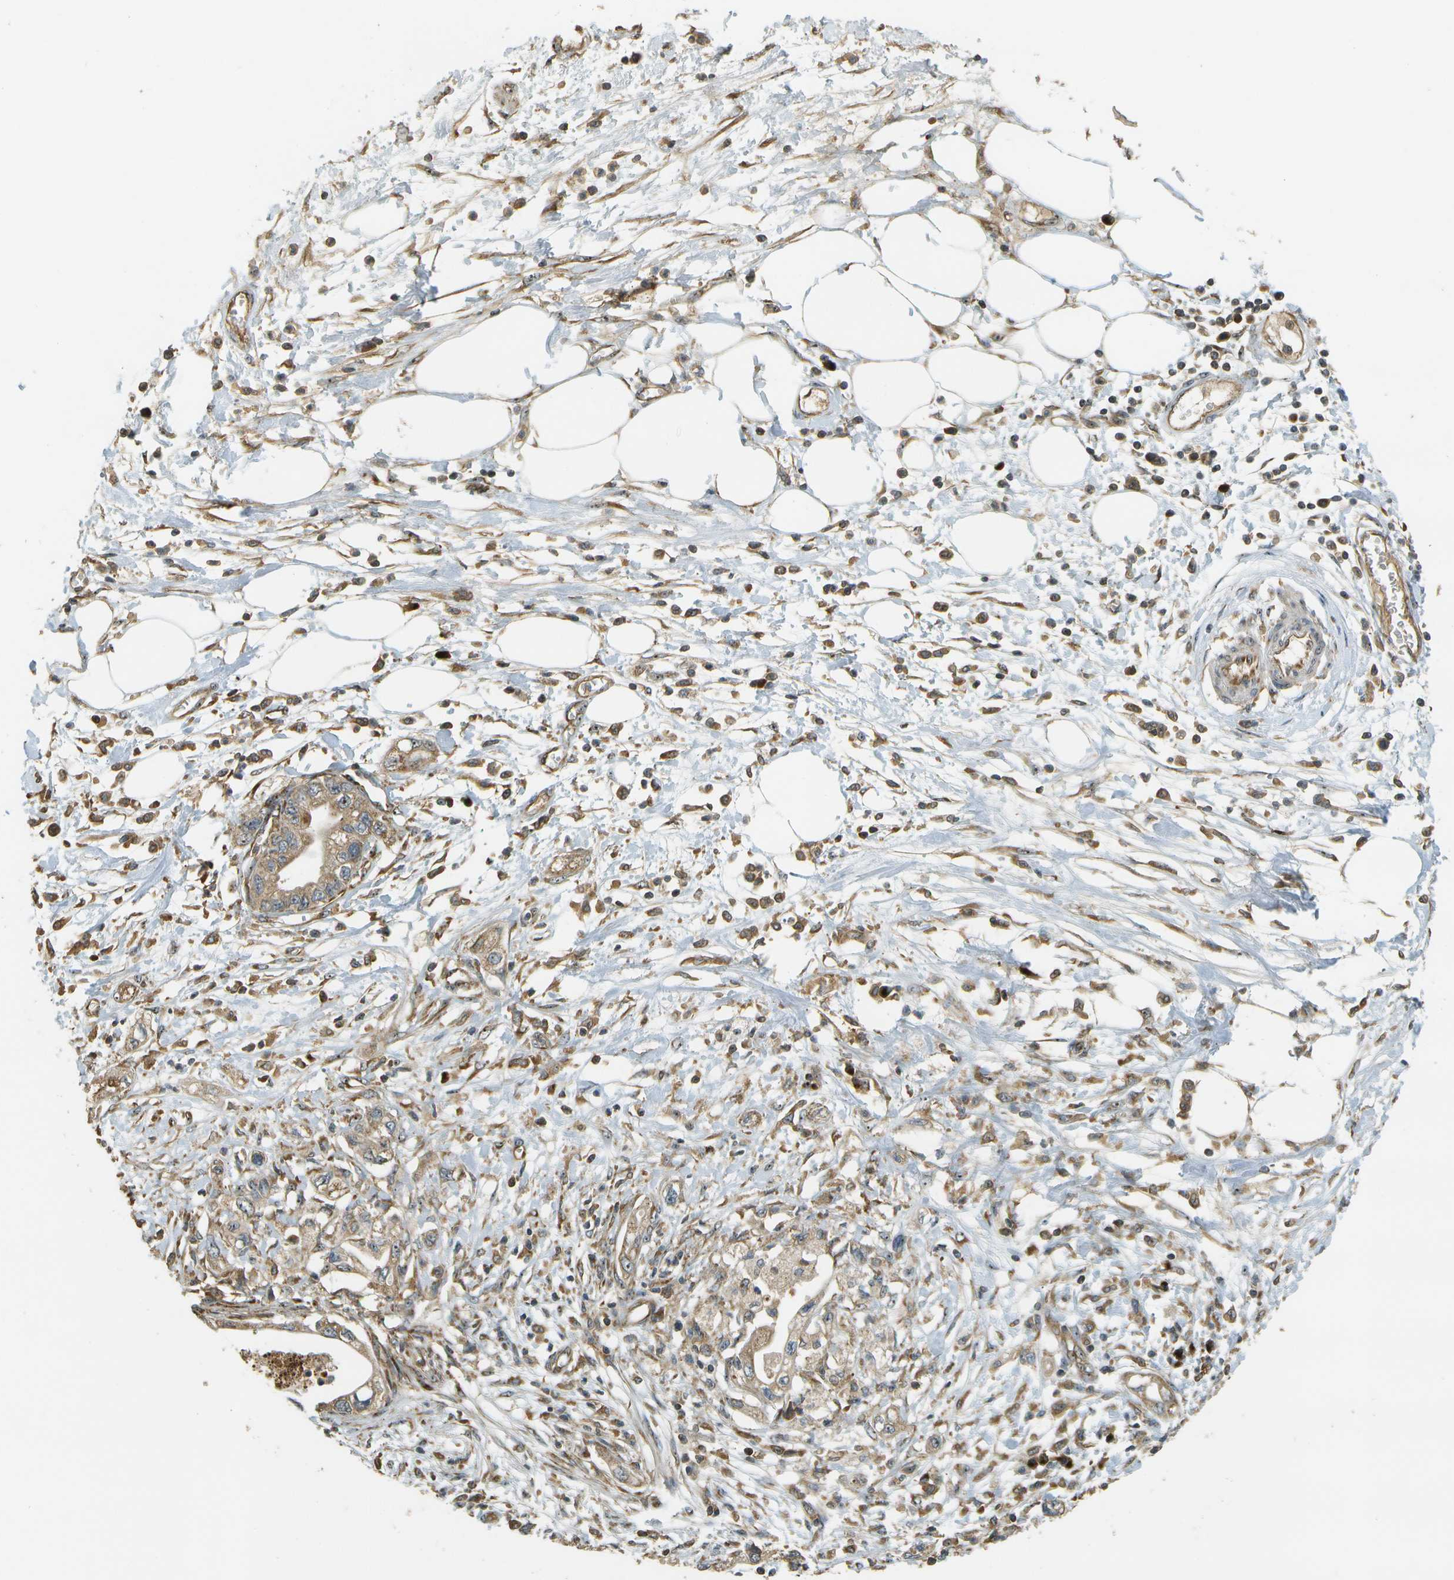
{"staining": {"intensity": "moderate", "quantity": ">75%", "location": "cytoplasmic/membranous,nuclear"}, "tissue": "pancreatic cancer", "cell_type": "Tumor cells", "image_type": "cancer", "snomed": [{"axis": "morphology", "description": "Adenocarcinoma, NOS"}, {"axis": "topography", "description": "Pancreas"}], "caption": "Immunohistochemistry (IHC) of adenocarcinoma (pancreatic) shows medium levels of moderate cytoplasmic/membranous and nuclear staining in about >75% of tumor cells. (Stains: DAB (3,3'-diaminobenzidine) in brown, nuclei in blue, Microscopy: brightfield microscopy at high magnification).", "gene": "LRP12", "patient": {"sex": "male", "age": 56}}